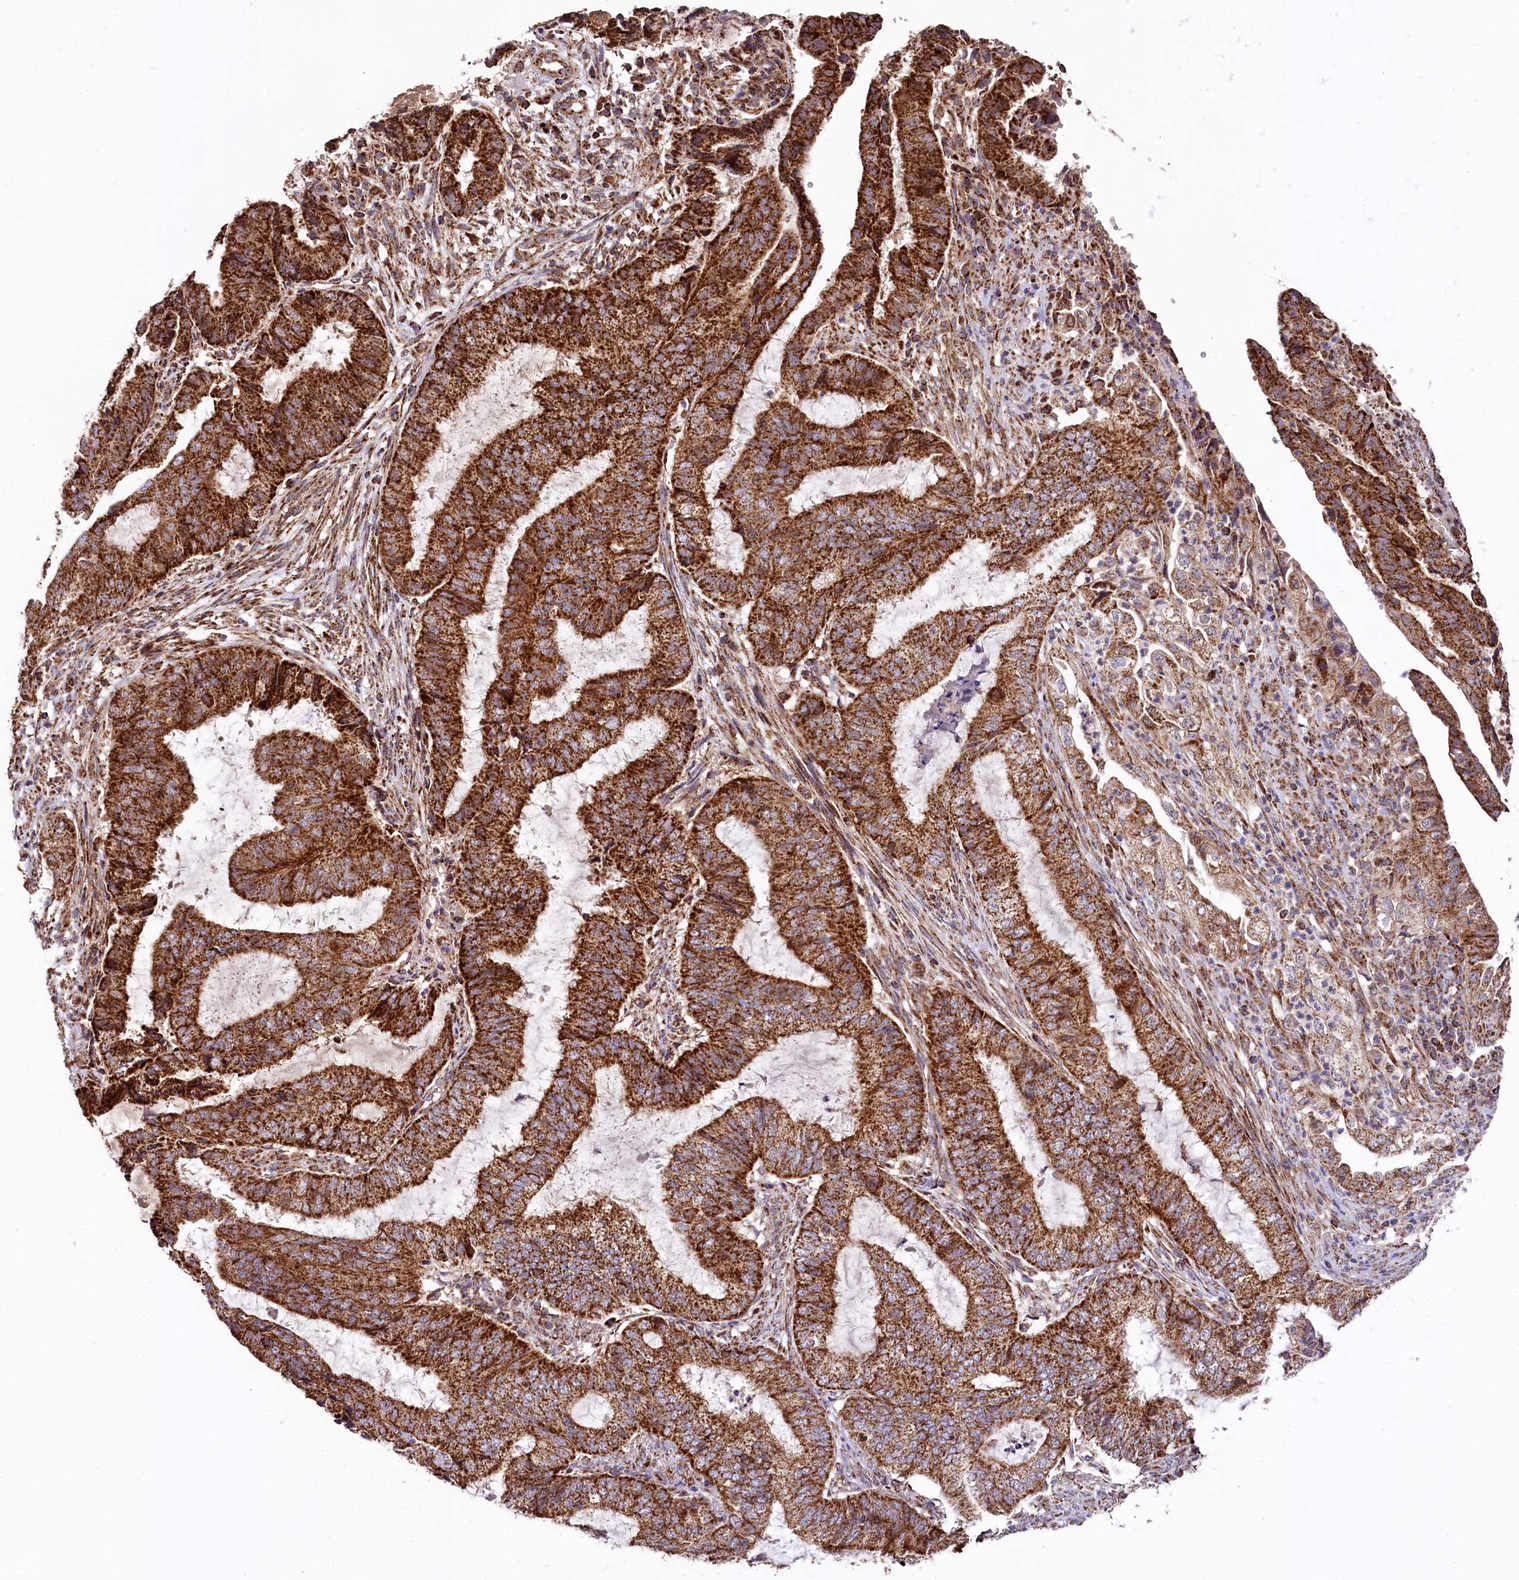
{"staining": {"intensity": "strong", "quantity": ">75%", "location": "cytoplasmic/membranous"}, "tissue": "endometrial cancer", "cell_type": "Tumor cells", "image_type": "cancer", "snomed": [{"axis": "morphology", "description": "Adenocarcinoma, NOS"}, {"axis": "topography", "description": "Endometrium"}], "caption": "Immunohistochemistry (IHC) photomicrograph of neoplastic tissue: adenocarcinoma (endometrial) stained using IHC displays high levels of strong protein expression localized specifically in the cytoplasmic/membranous of tumor cells, appearing as a cytoplasmic/membranous brown color.", "gene": "CLYBL", "patient": {"sex": "female", "age": 51}}